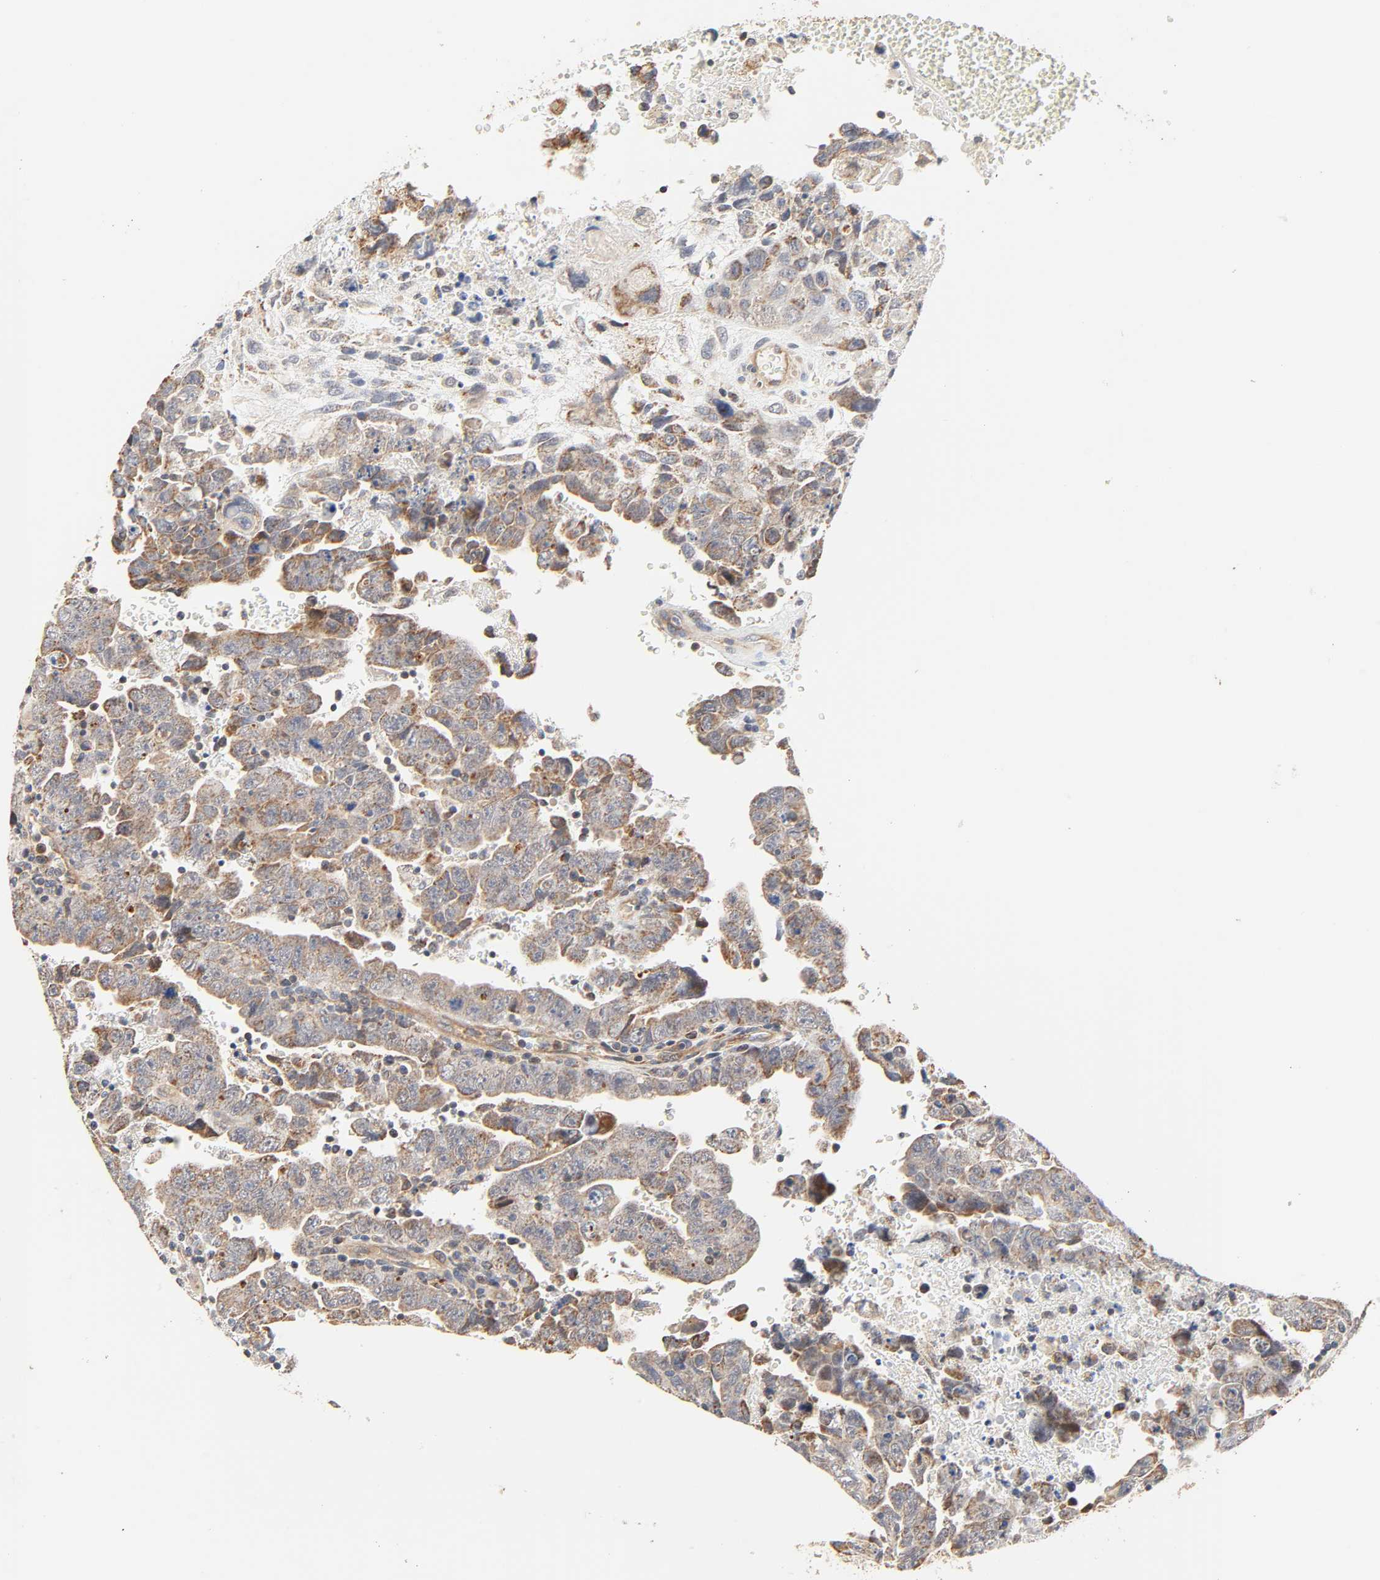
{"staining": {"intensity": "moderate", "quantity": ">75%", "location": "cytoplasmic/membranous"}, "tissue": "testis cancer", "cell_type": "Tumor cells", "image_type": "cancer", "snomed": [{"axis": "morphology", "description": "Carcinoma, Embryonal, NOS"}, {"axis": "topography", "description": "Testis"}], "caption": "Protein expression analysis of embryonal carcinoma (testis) displays moderate cytoplasmic/membranous positivity in approximately >75% of tumor cells.", "gene": "ZMAT5", "patient": {"sex": "male", "age": 28}}